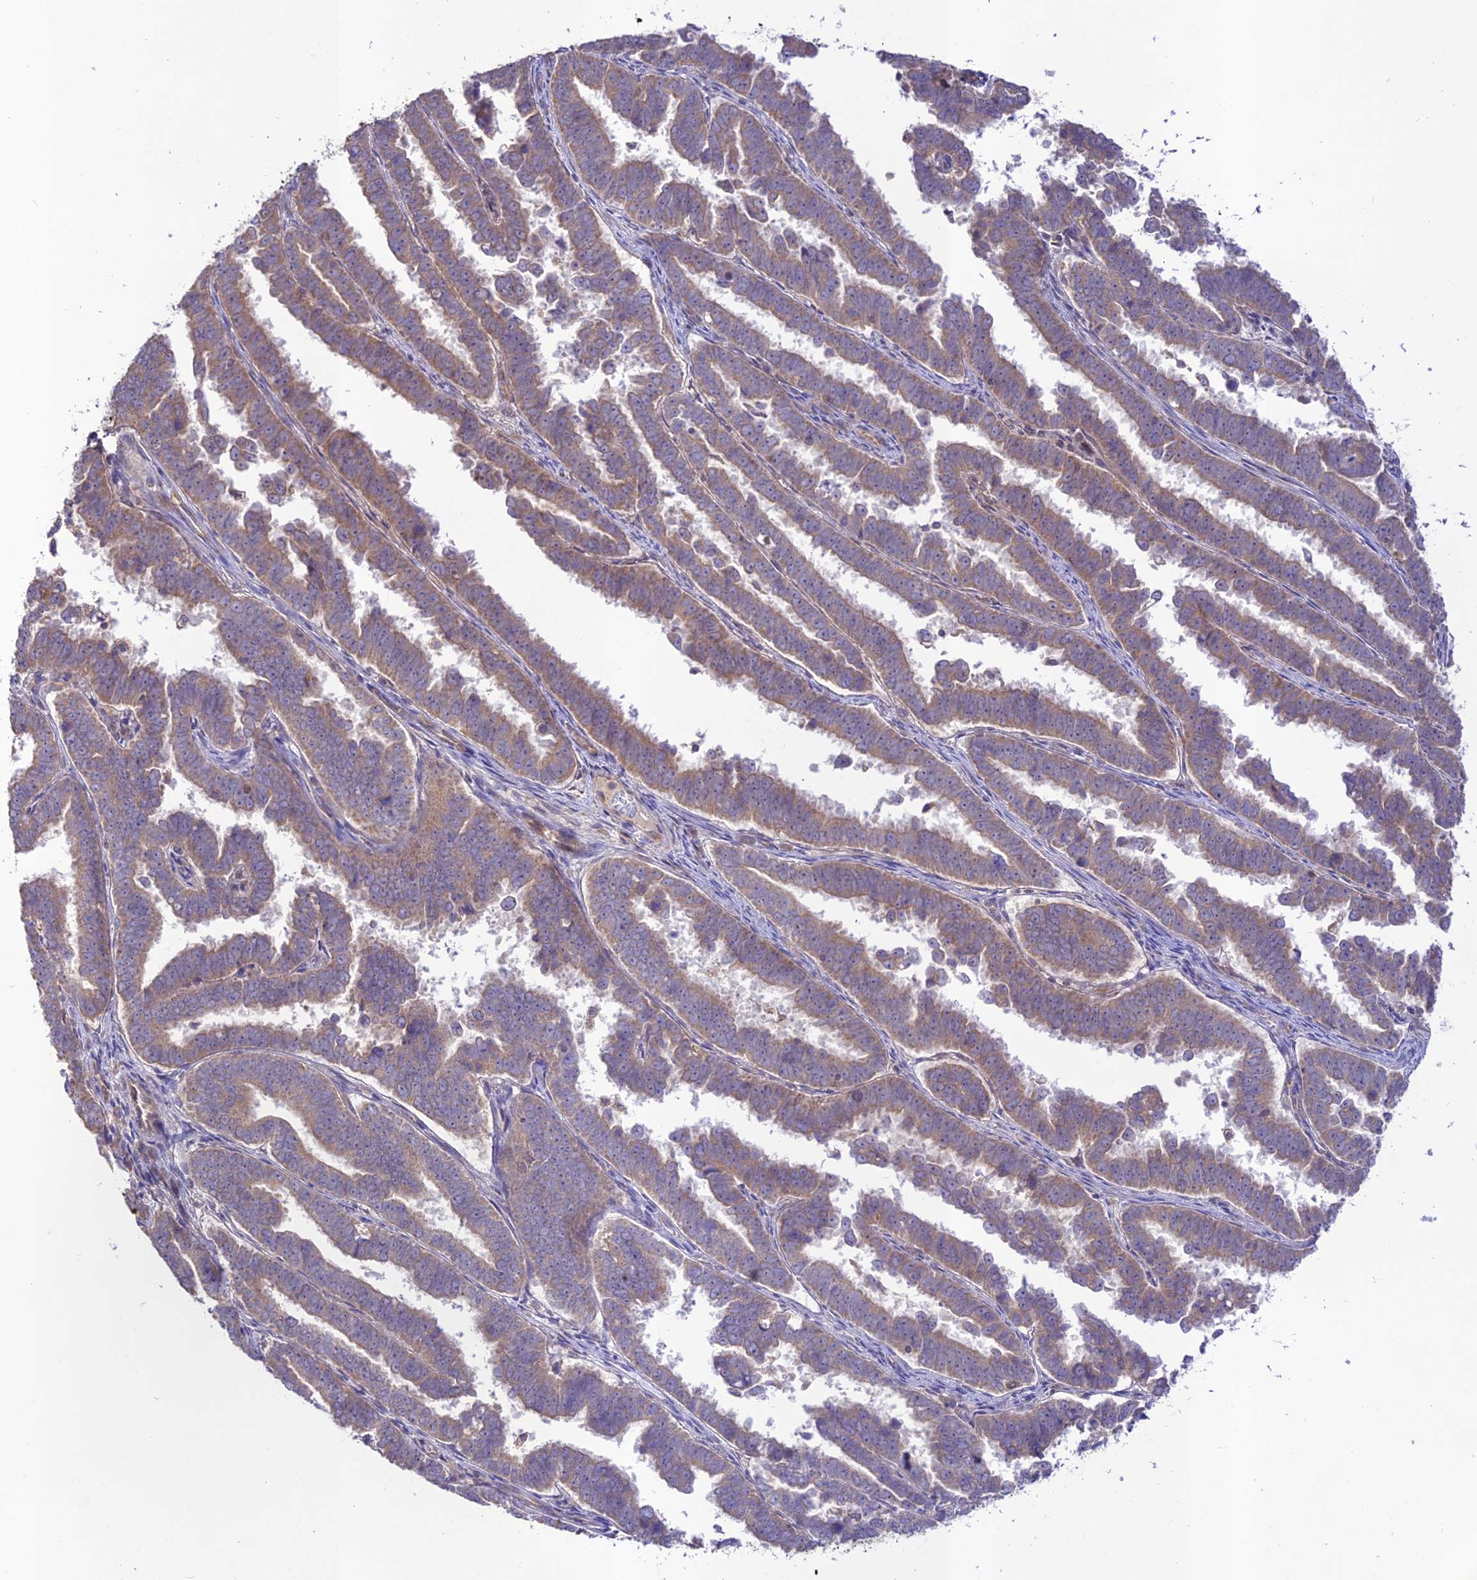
{"staining": {"intensity": "weak", "quantity": "25%-75%", "location": "cytoplasmic/membranous"}, "tissue": "endometrial cancer", "cell_type": "Tumor cells", "image_type": "cancer", "snomed": [{"axis": "morphology", "description": "Adenocarcinoma, NOS"}, {"axis": "topography", "description": "Endometrium"}], "caption": "Tumor cells display low levels of weak cytoplasmic/membranous staining in about 25%-75% of cells in endometrial cancer (adenocarcinoma). The staining is performed using DAB brown chromogen to label protein expression. The nuclei are counter-stained blue using hematoxylin.", "gene": "TMEM259", "patient": {"sex": "female", "age": 75}}